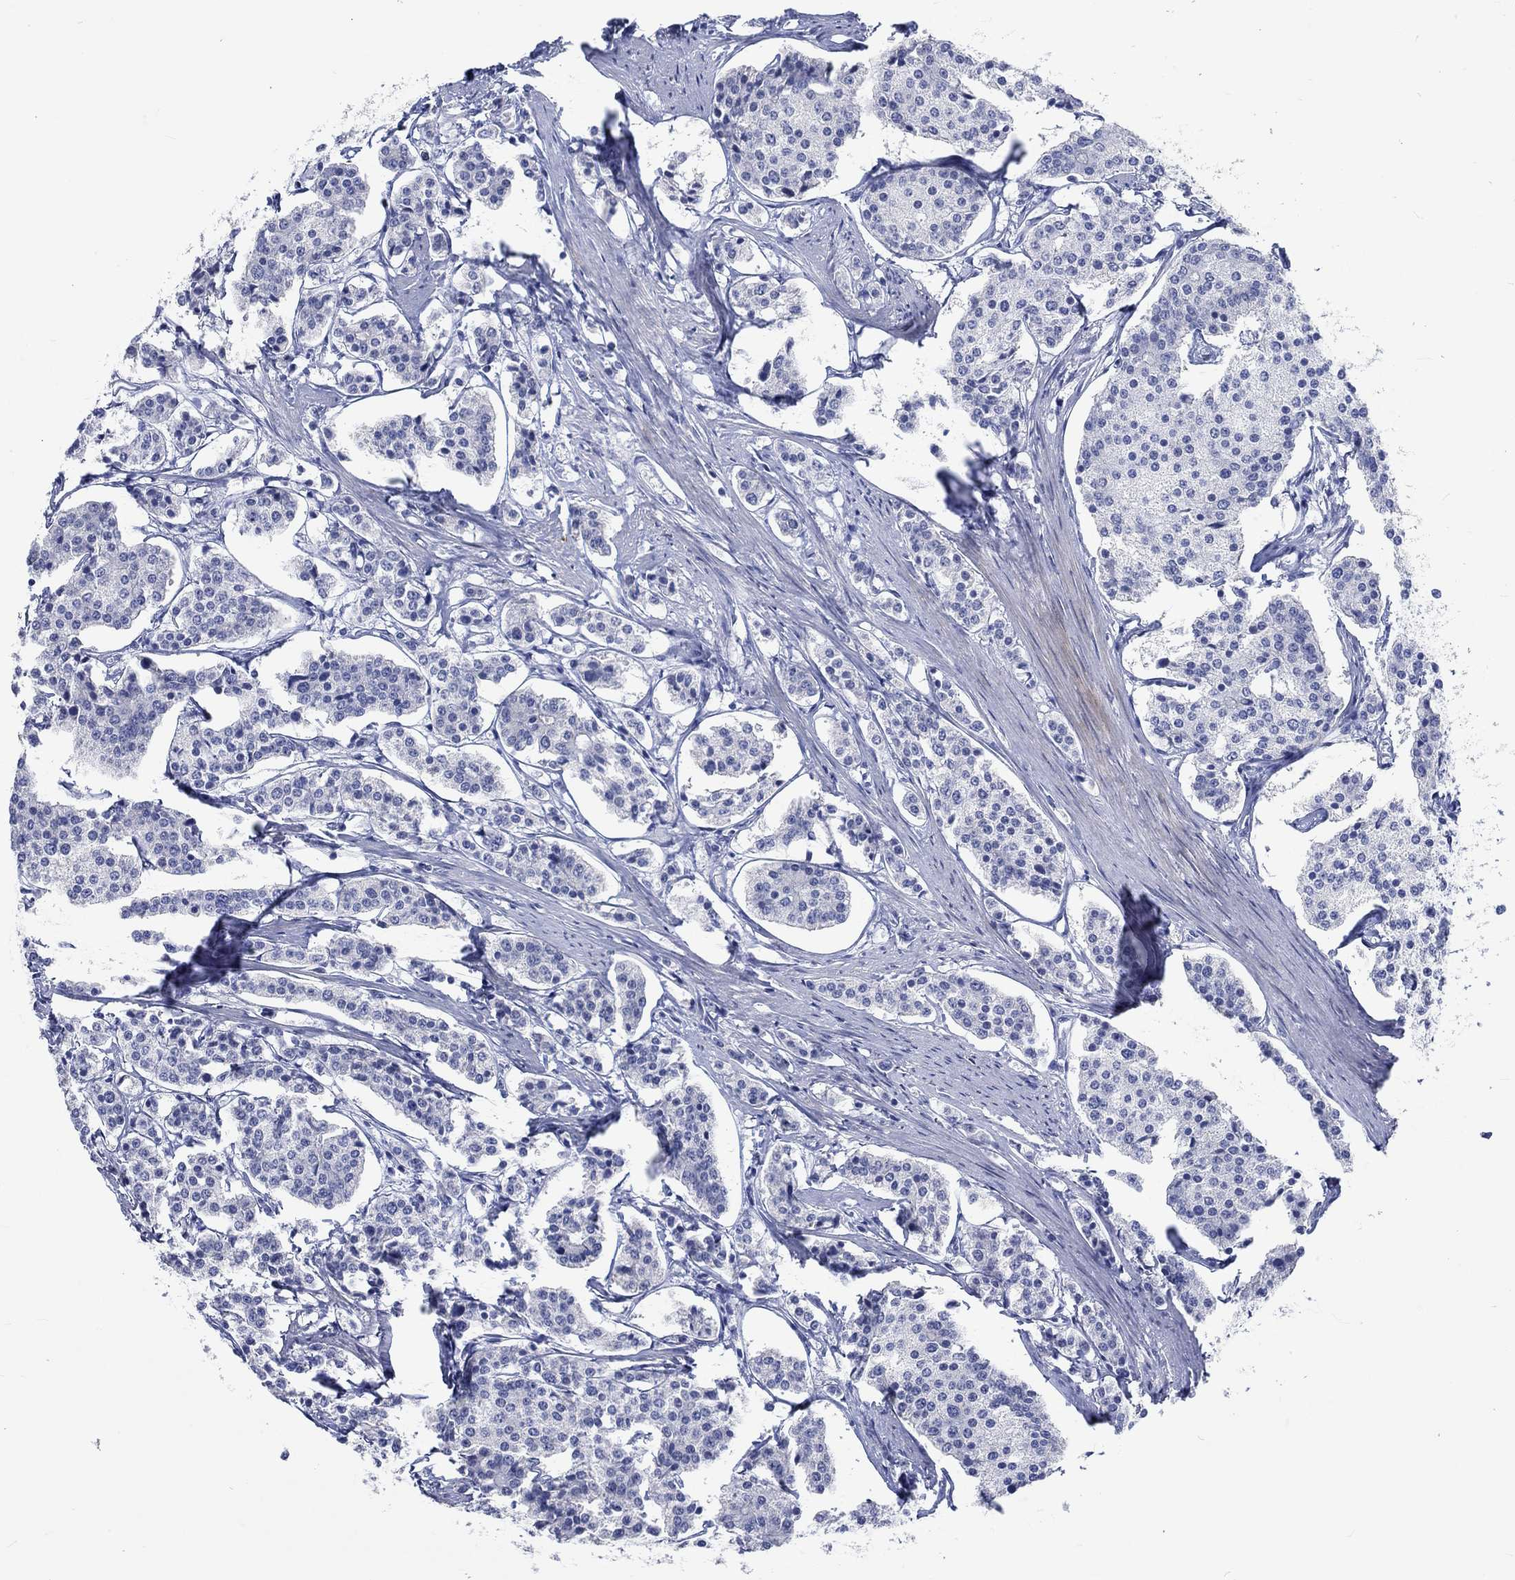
{"staining": {"intensity": "negative", "quantity": "none", "location": "none"}, "tissue": "carcinoid", "cell_type": "Tumor cells", "image_type": "cancer", "snomed": [{"axis": "morphology", "description": "Carcinoid, malignant, NOS"}, {"axis": "topography", "description": "Small intestine"}], "caption": "The immunohistochemistry image has no significant expression in tumor cells of carcinoid tissue.", "gene": "C4orf47", "patient": {"sex": "female", "age": 65}}